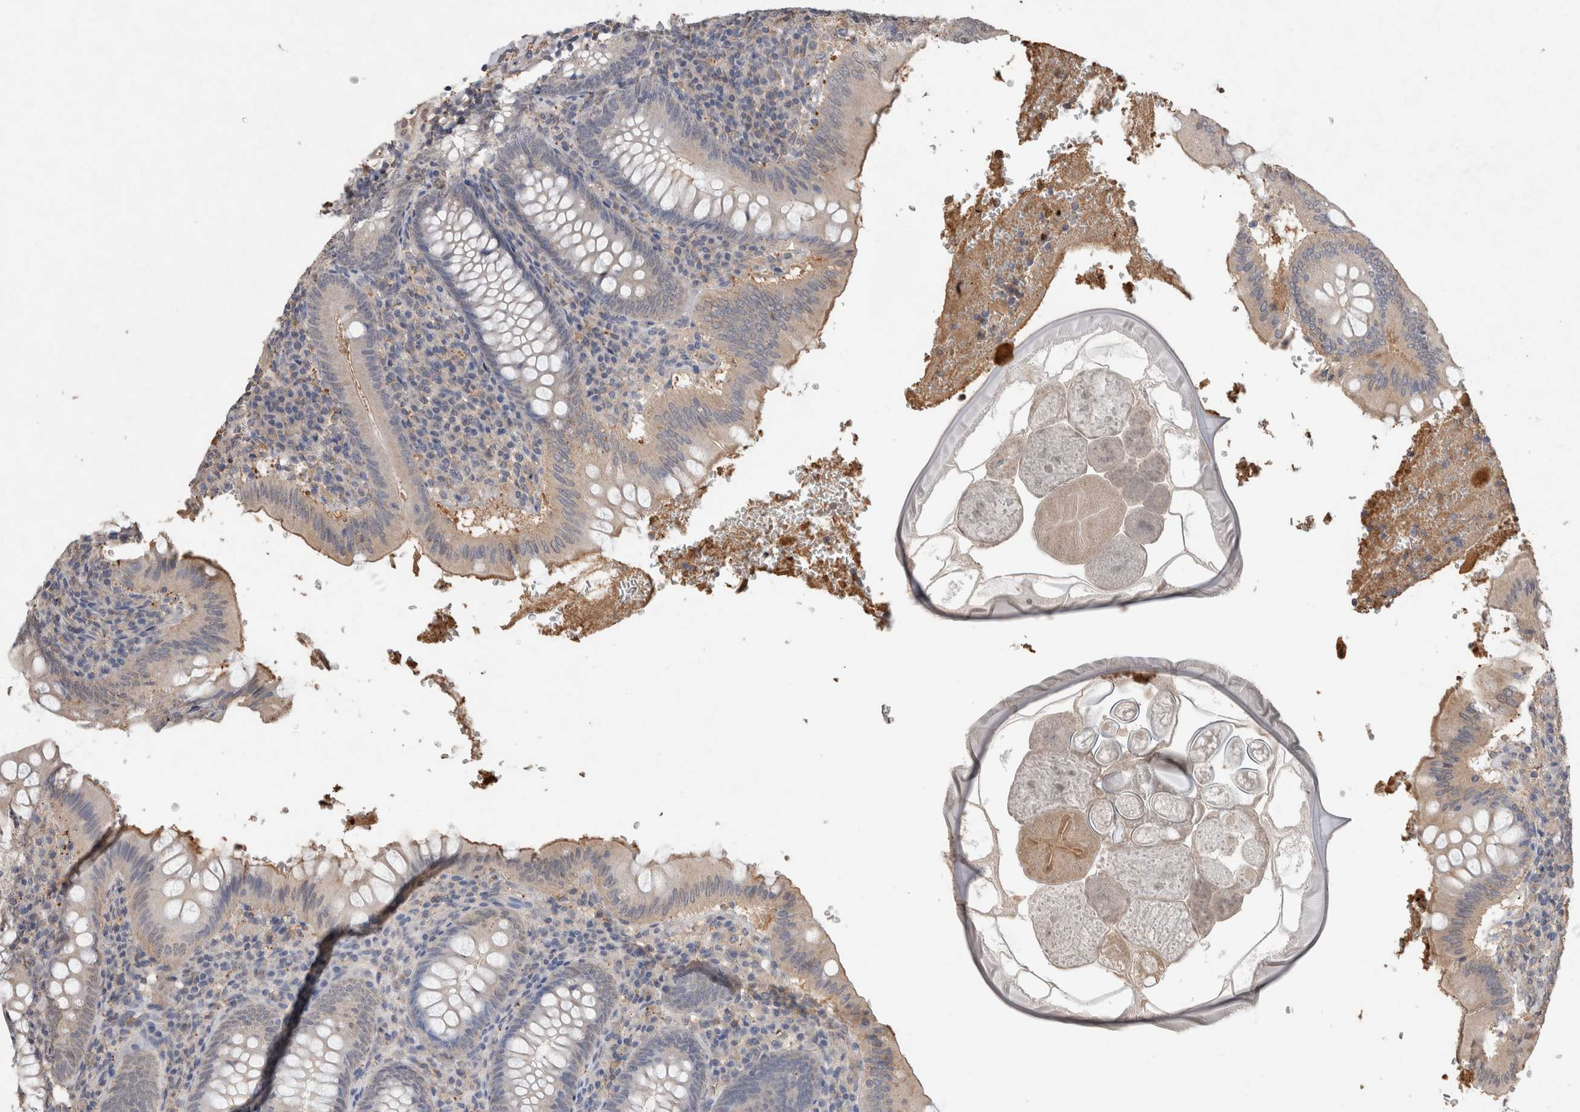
{"staining": {"intensity": "negative", "quantity": "none", "location": "none"}, "tissue": "appendix", "cell_type": "Glandular cells", "image_type": "normal", "snomed": [{"axis": "morphology", "description": "Normal tissue, NOS"}, {"axis": "topography", "description": "Appendix"}], "caption": "High magnification brightfield microscopy of benign appendix stained with DAB (3,3'-diaminobenzidine) (brown) and counterstained with hematoxylin (blue): glandular cells show no significant staining. (DAB IHC with hematoxylin counter stain).", "gene": "FABP7", "patient": {"sex": "male", "age": 8}}